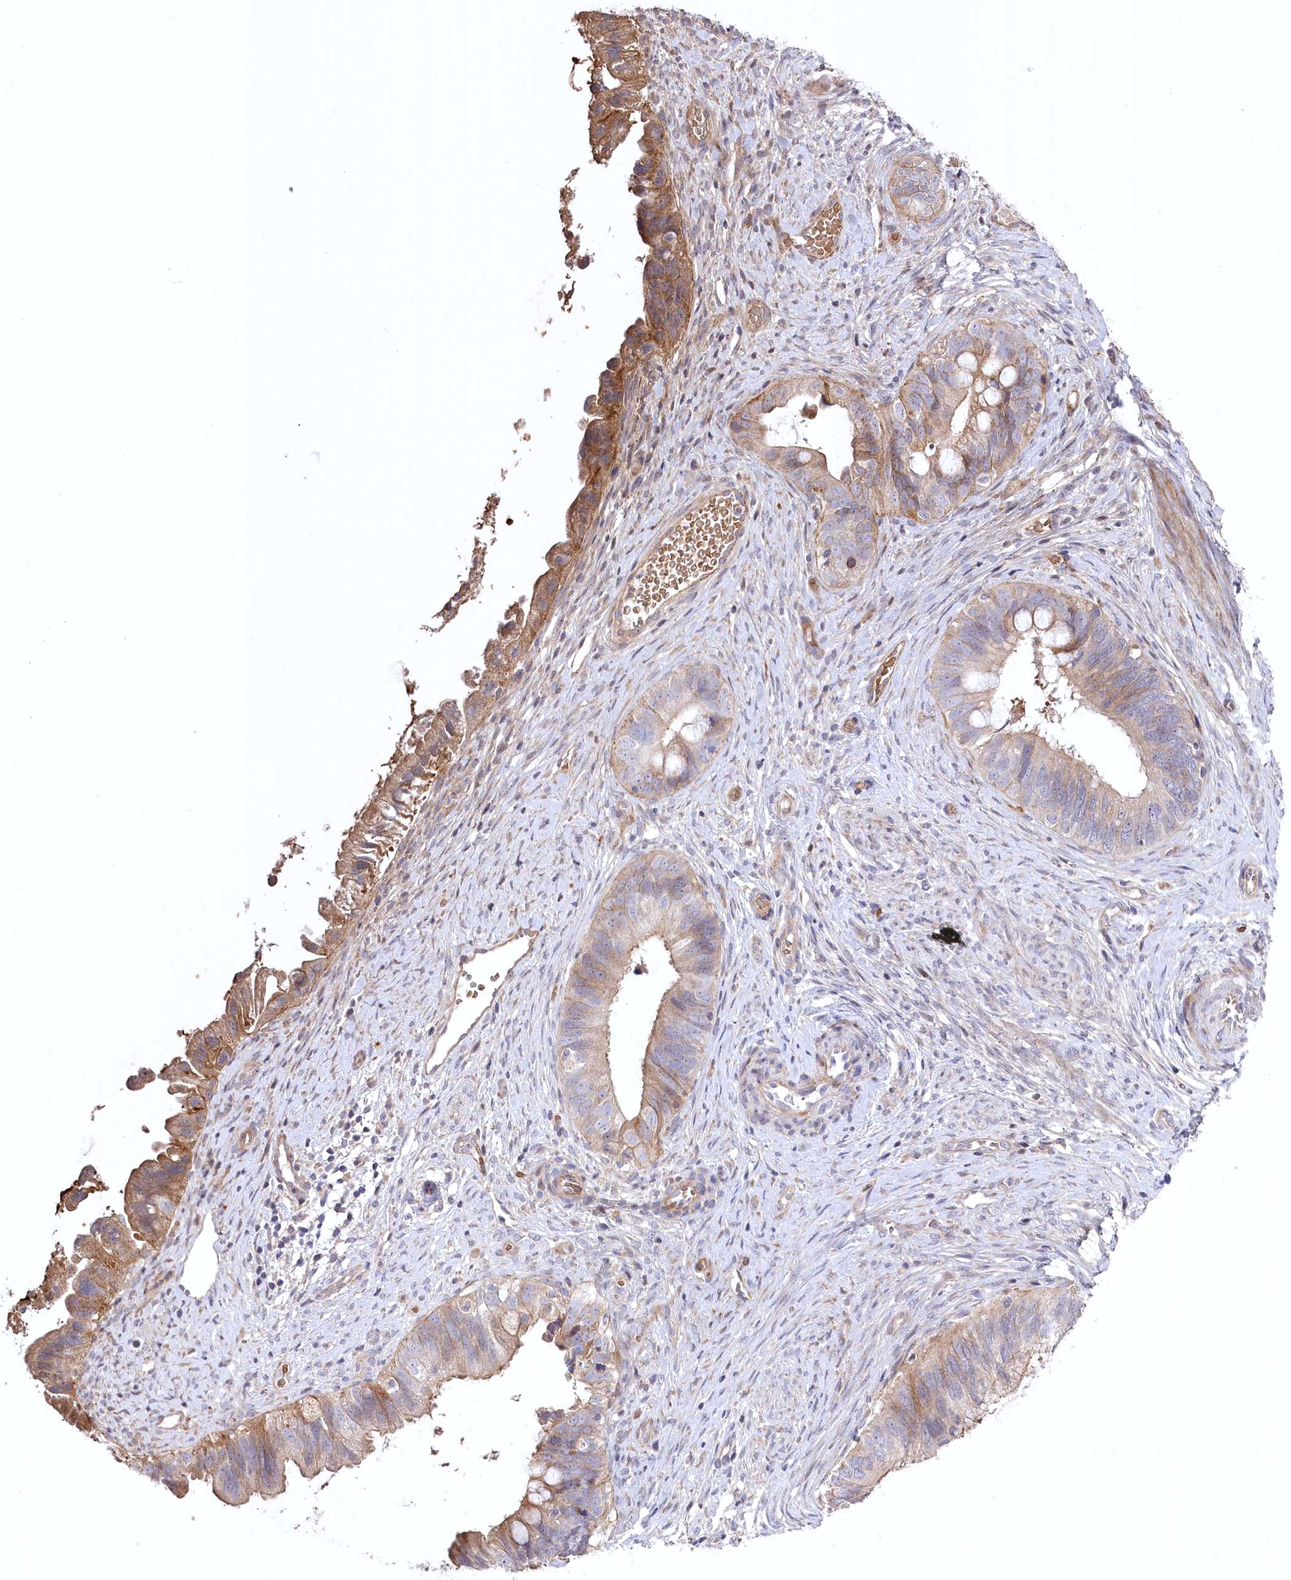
{"staining": {"intensity": "weak", "quantity": ">75%", "location": "cytoplasmic/membranous"}, "tissue": "cervical cancer", "cell_type": "Tumor cells", "image_type": "cancer", "snomed": [{"axis": "morphology", "description": "Adenocarcinoma, NOS"}, {"axis": "topography", "description": "Cervix"}], "caption": "Immunohistochemistry photomicrograph of human adenocarcinoma (cervical) stained for a protein (brown), which shows low levels of weak cytoplasmic/membranous staining in approximately >75% of tumor cells.", "gene": "TRUB1", "patient": {"sex": "female", "age": 42}}